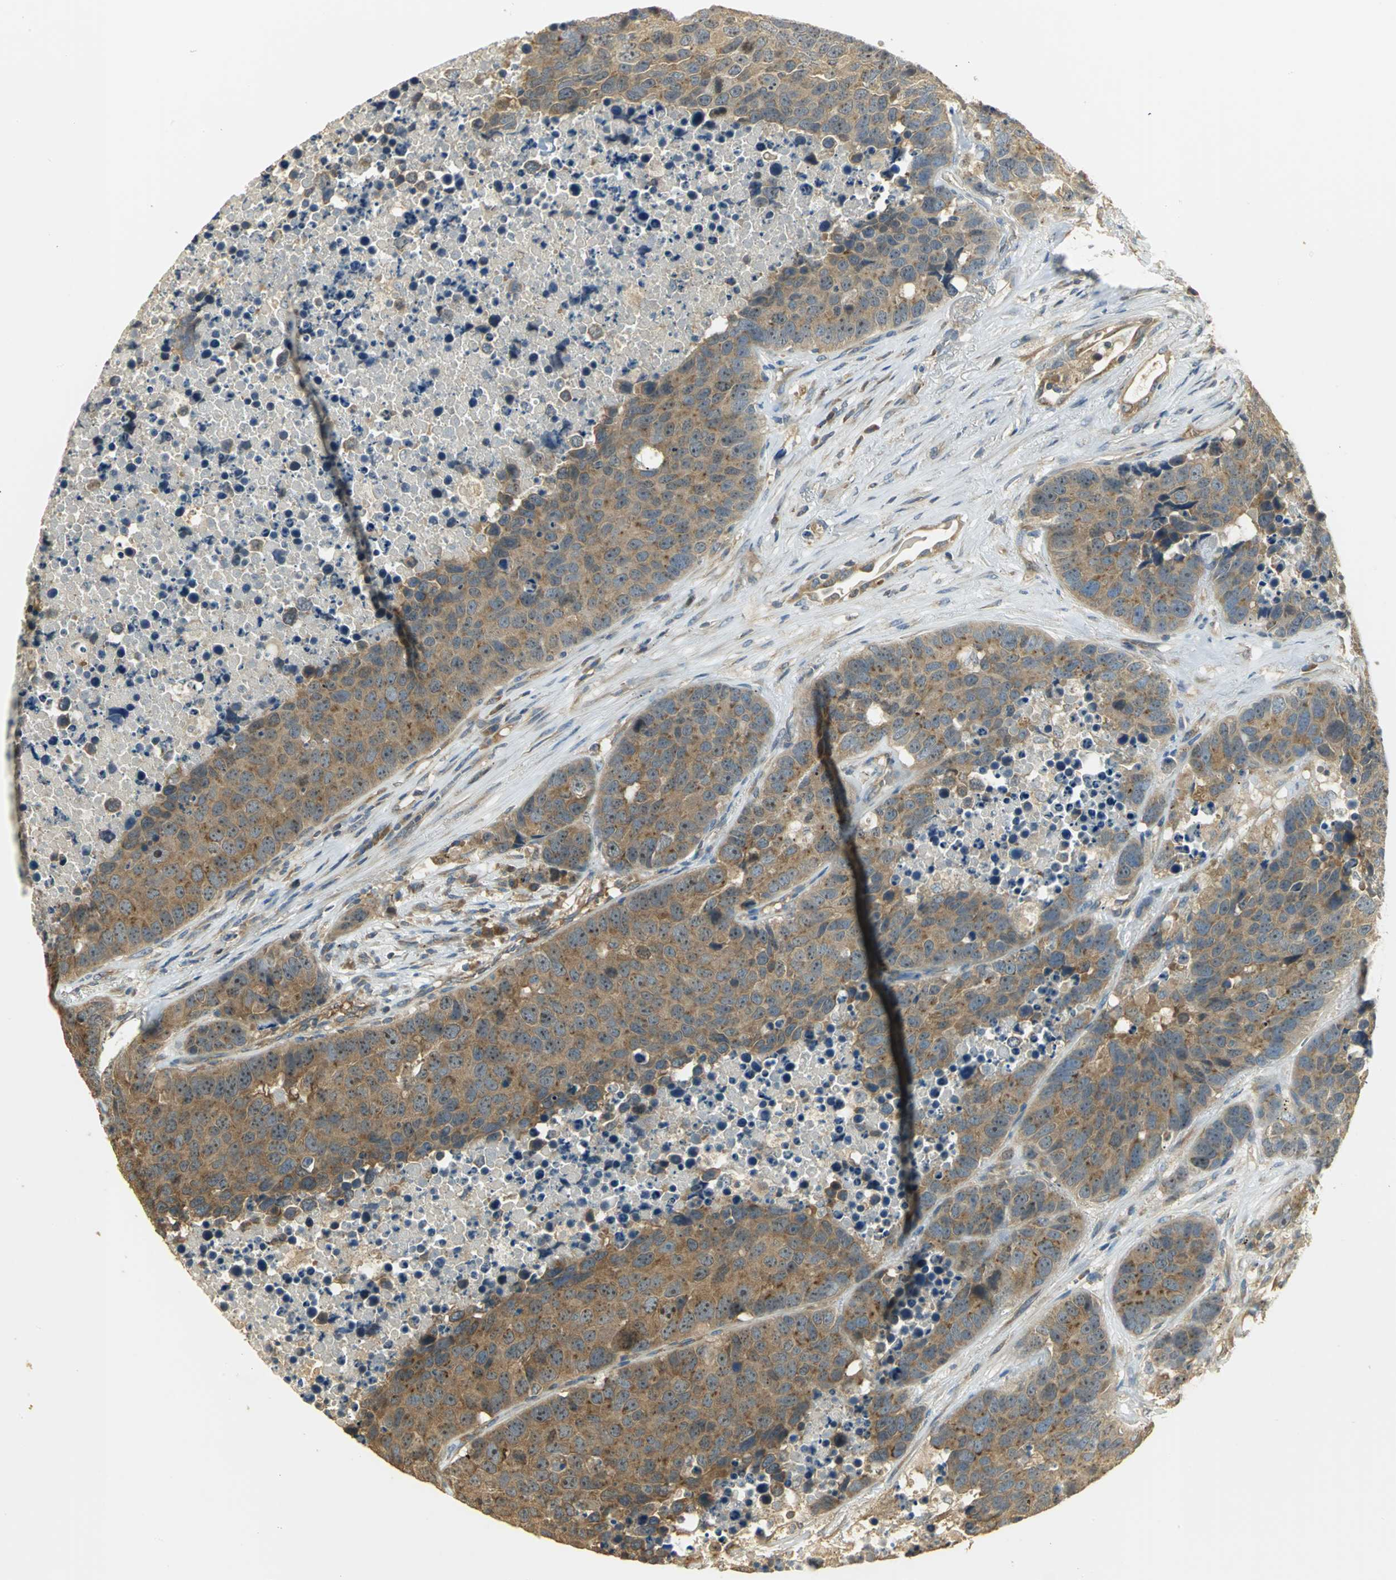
{"staining": {"intensity": "moderate", "quantity": ">75%", "location": "cytoplasmic/membranous"}, "tissue": "carcinoid", "cell_type": "Tumor cells", "image_type": "cancer", "snomed": [{"axis": "morphology", "description": "Carcinoid, malignant, NOS"}, {"axis": "topography", "description": "Lung"}], "caption": "Immunohistochemistry of human carcinoid reveals medium levels of moderate cytoplasmic/membranous staining in about >75% of tumor cells.", "gene": "RARS1", "patient": {"sex": "male", "age": 60}}